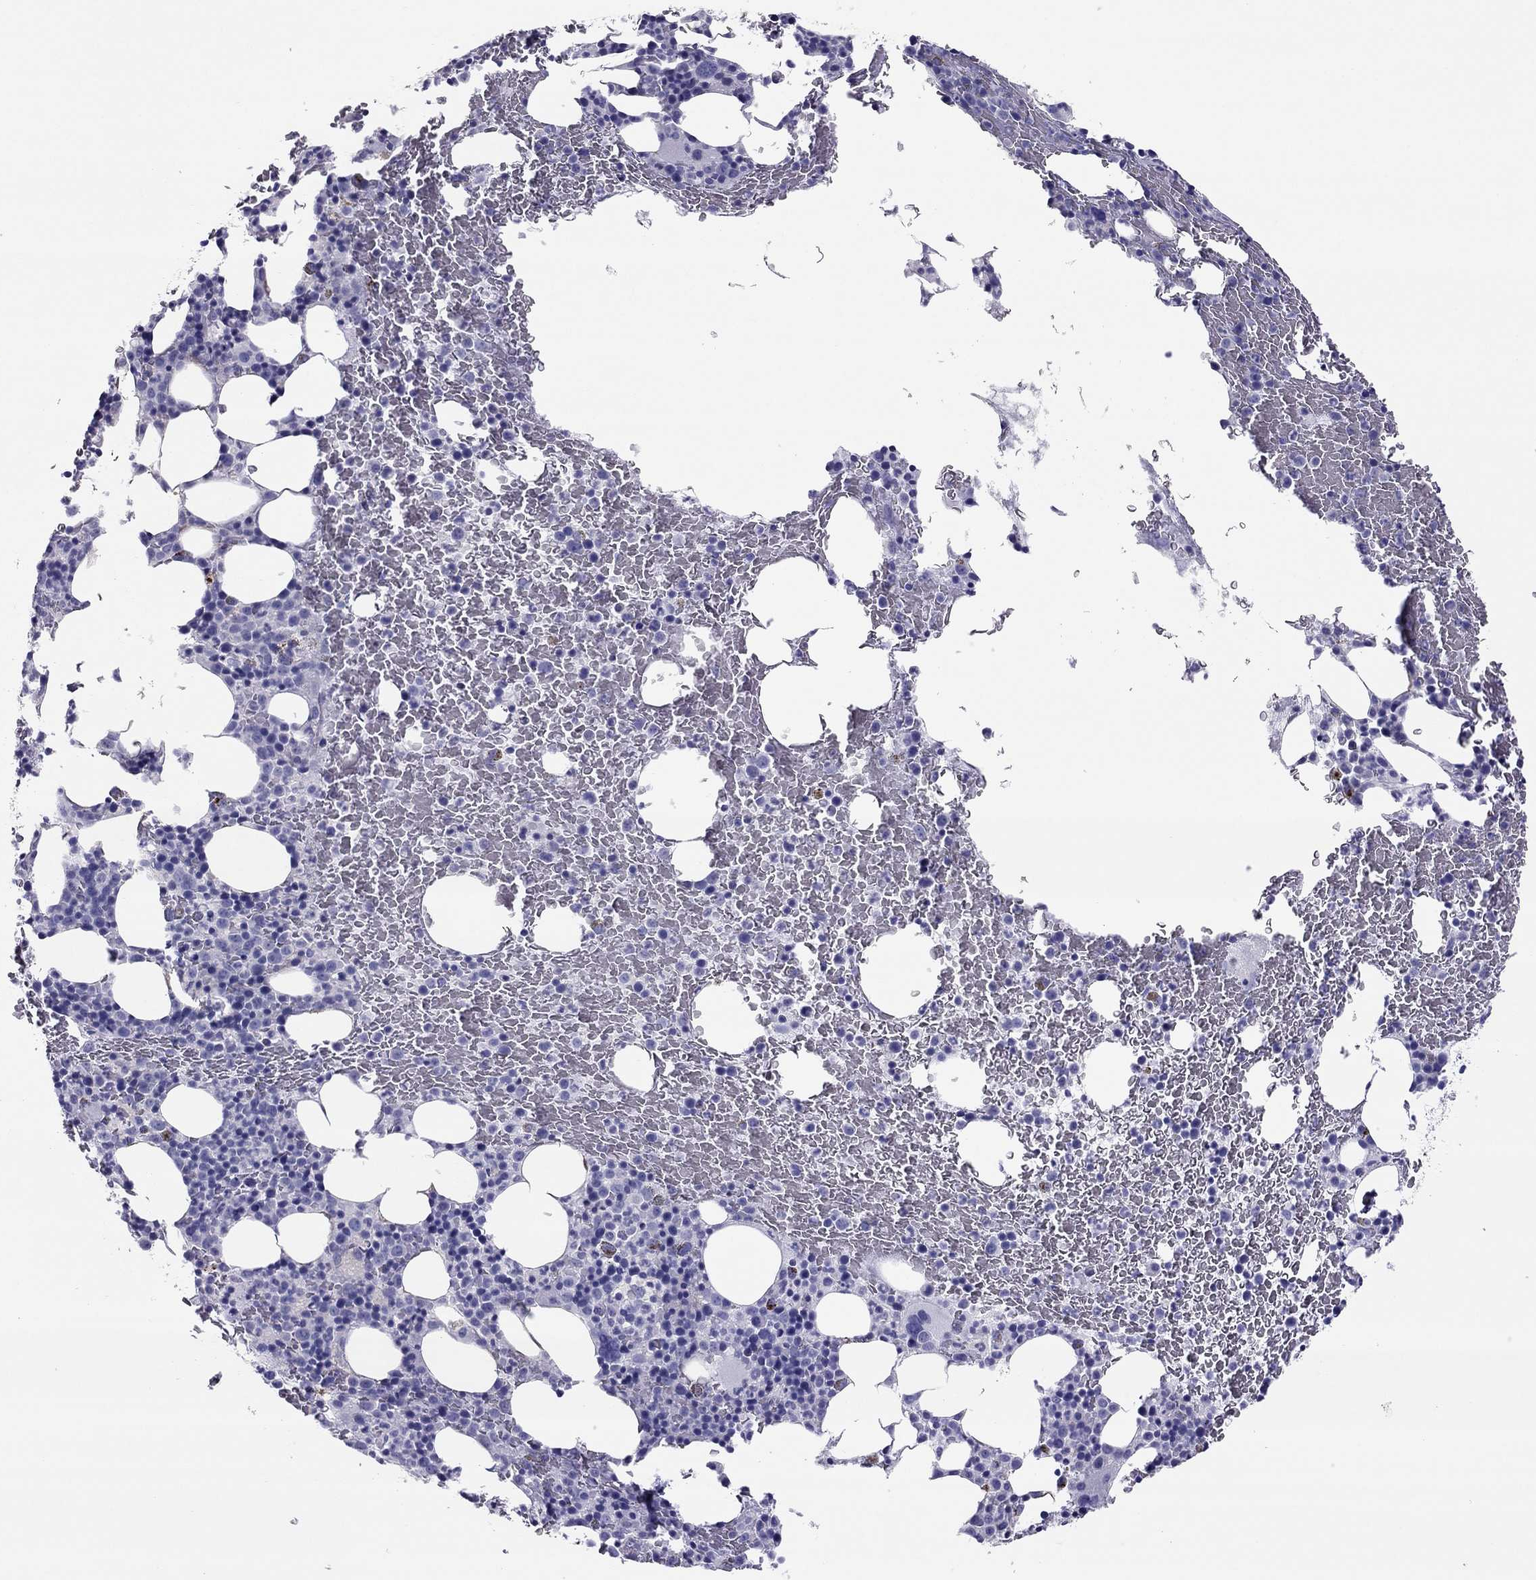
{"staining": {"intensity": "negative", "quantity": "none", "location": "none"}, "tissue": "bone marrow", "cell_type": "Hematopoietic cells", "image_type": "normal", "snomed": [{"axis": "morphology", "description": "Normal tissue, NOS"}, {"axis": "topography", "description": "Bone marrow"}], "caption": "The micrograph demonstrates no staining of hematopoietic cells in benign bone marrow.", "gene": "MAEL", "patient": {"sex": "male", "age": 72}}